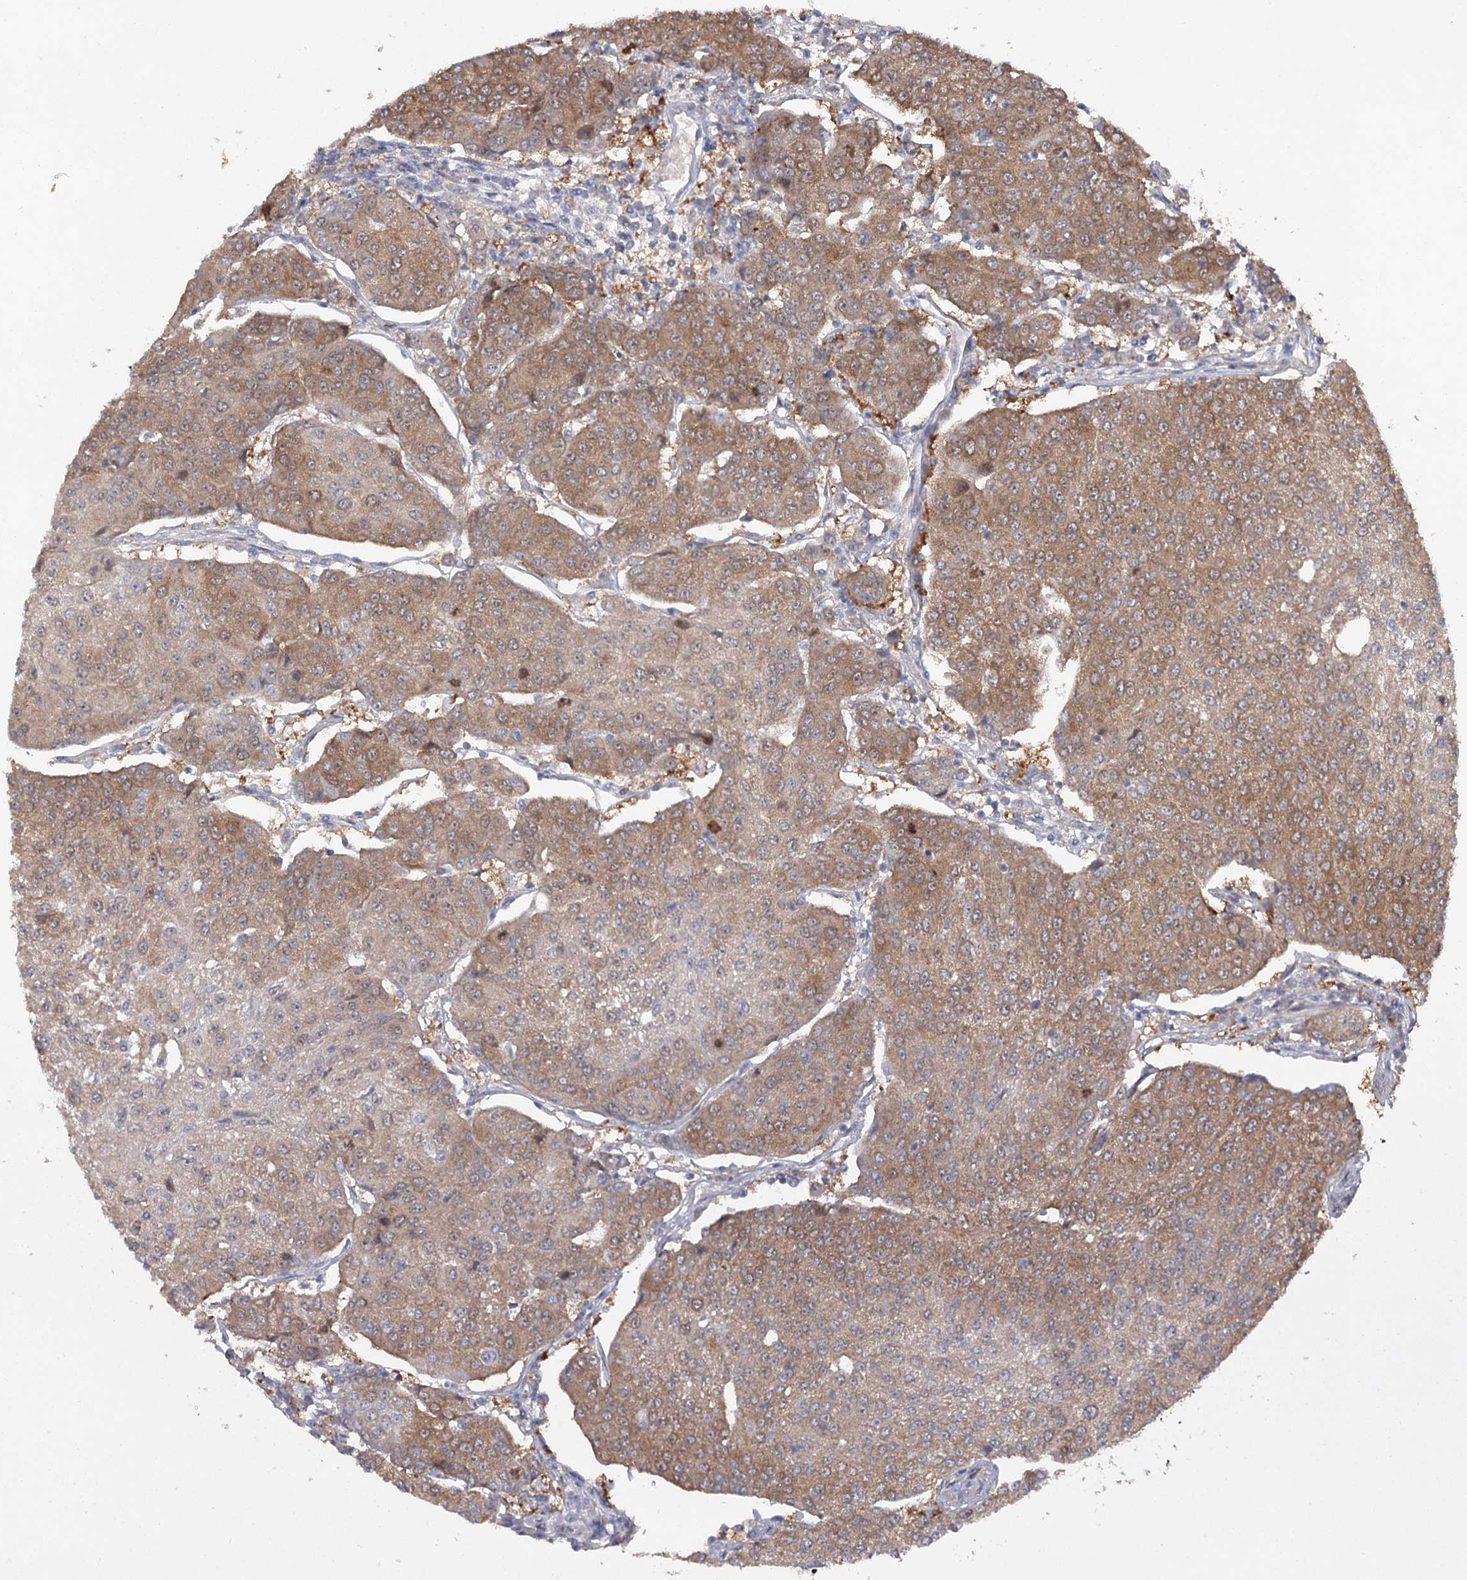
{"staining": {"intensity": "moderate", "quantity": ">75%", "location": "cytoplasmic/membranous"}, "tissue": "urothelial cancer", "cell_type": "Tumor cells", "image_type": "cancer", "snomed": [{"axis": "morphology", "description": "Urothelial carcinoma, High grade"}, {"axis": "topography", "description": "Urinary bladder"}], "caption": "High-grade urothelial carcinoma stained for a protein displays moderate cytoplasmic/membranous positivity in tumor cells. (IHC, brightfield microscopy, high magnification).", "gene": "MAP3K13", "patient": {"sex": "female", "age": 85}}